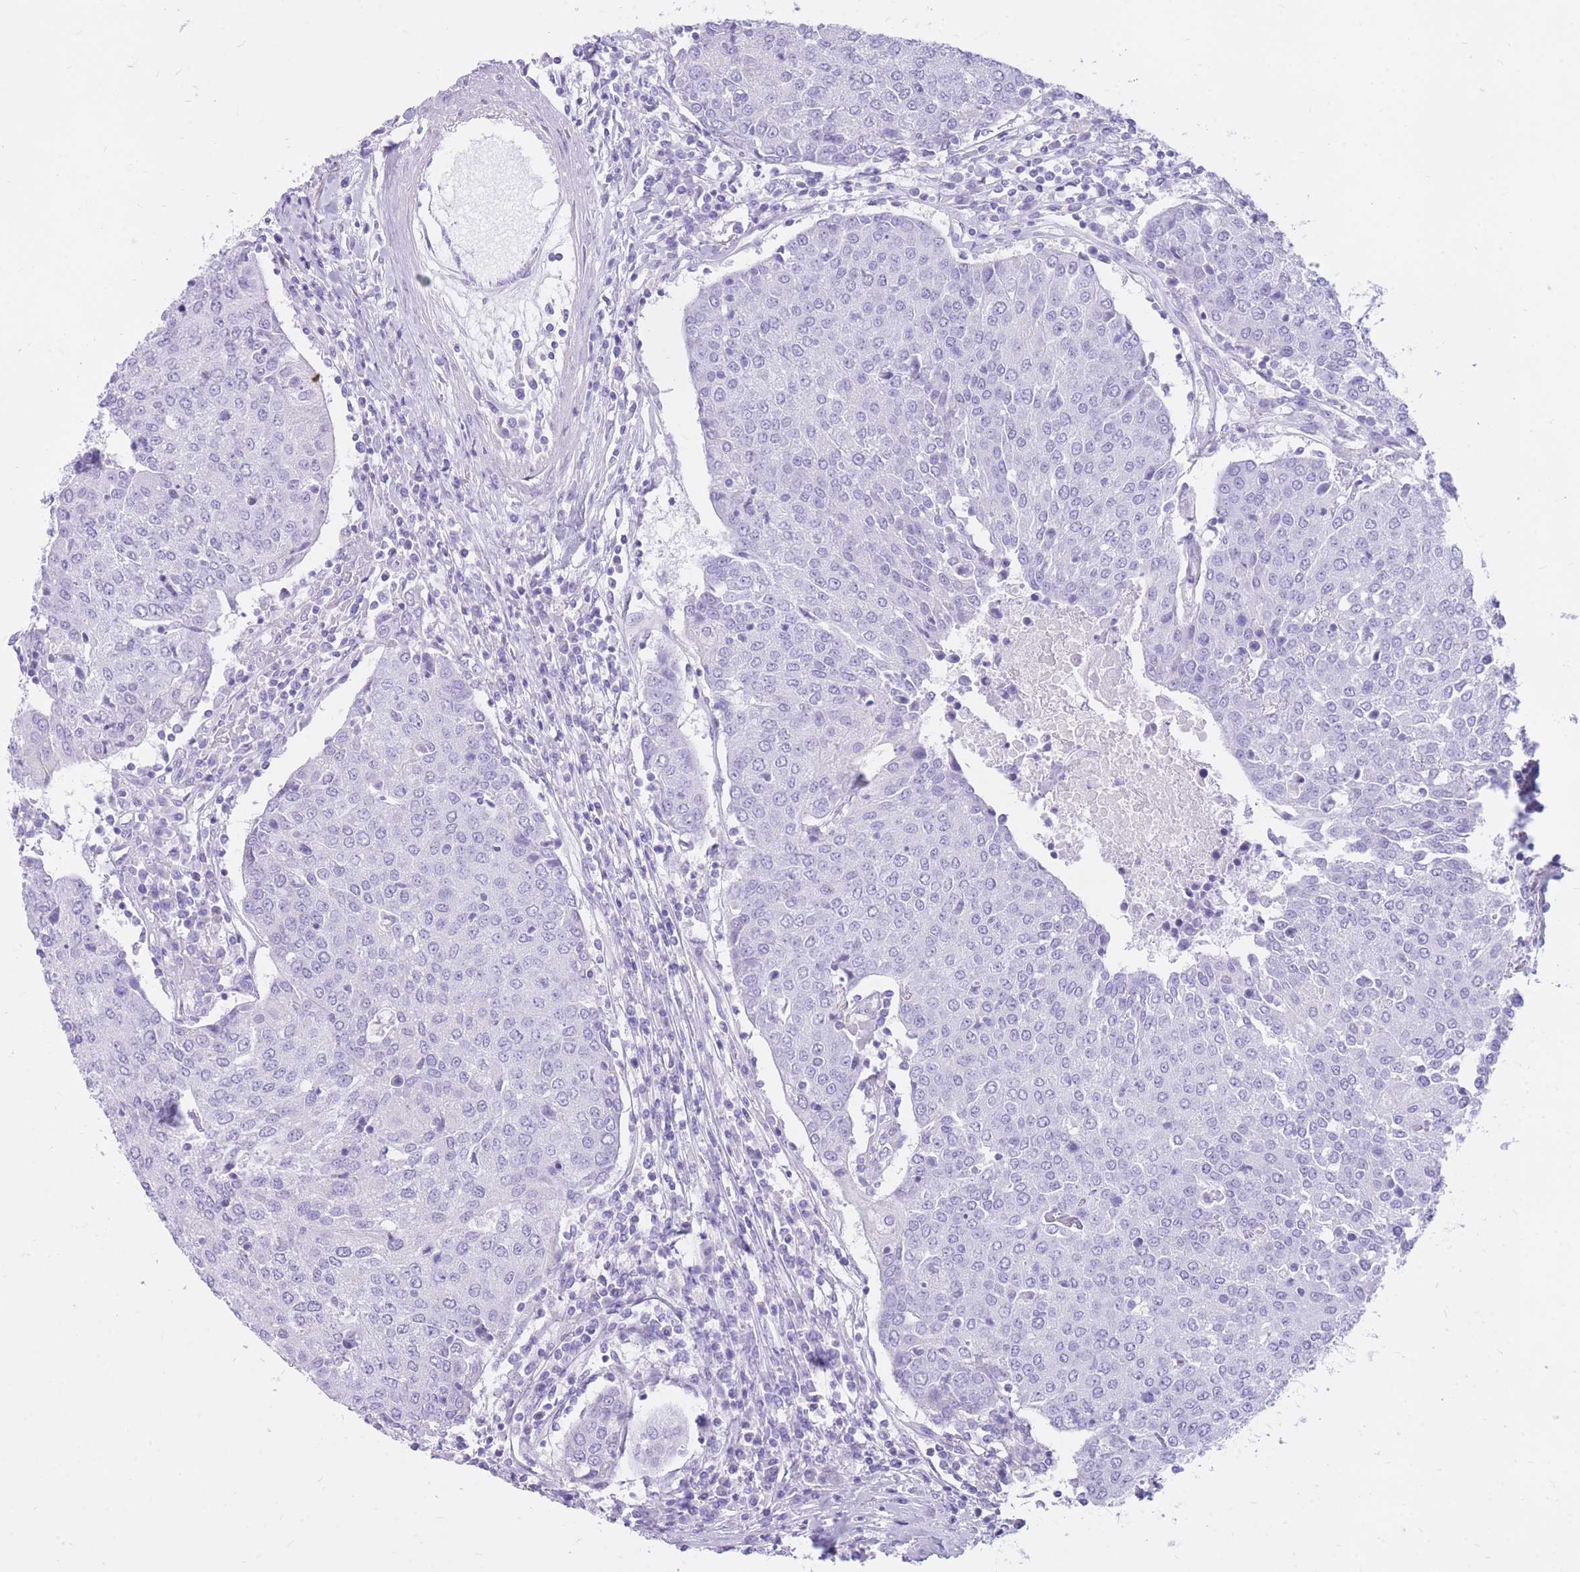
{"staining": {"intensity": "negative", "quantity": "none", "location": "none"}, "tissue": "urothelial cancer", "cell_type": "Tumor cells", "image_type": "cancer", "snomed": [{"axis": "morphology", "description": "Urothelial carcinoma, High grade"}, {"axis": "topography", "description": "Urinary bladder"}], "caption": "Immunohistochemistry photomicrograph of neoplastic tissue: urothelial carcinoma (high-grade) stained with DAB (3,3'-diaminobenzidine) shows no significant protein expression in tumor cells.", "gene": "CYP21A2", "patient": {"sex": "female", "age": 85}}